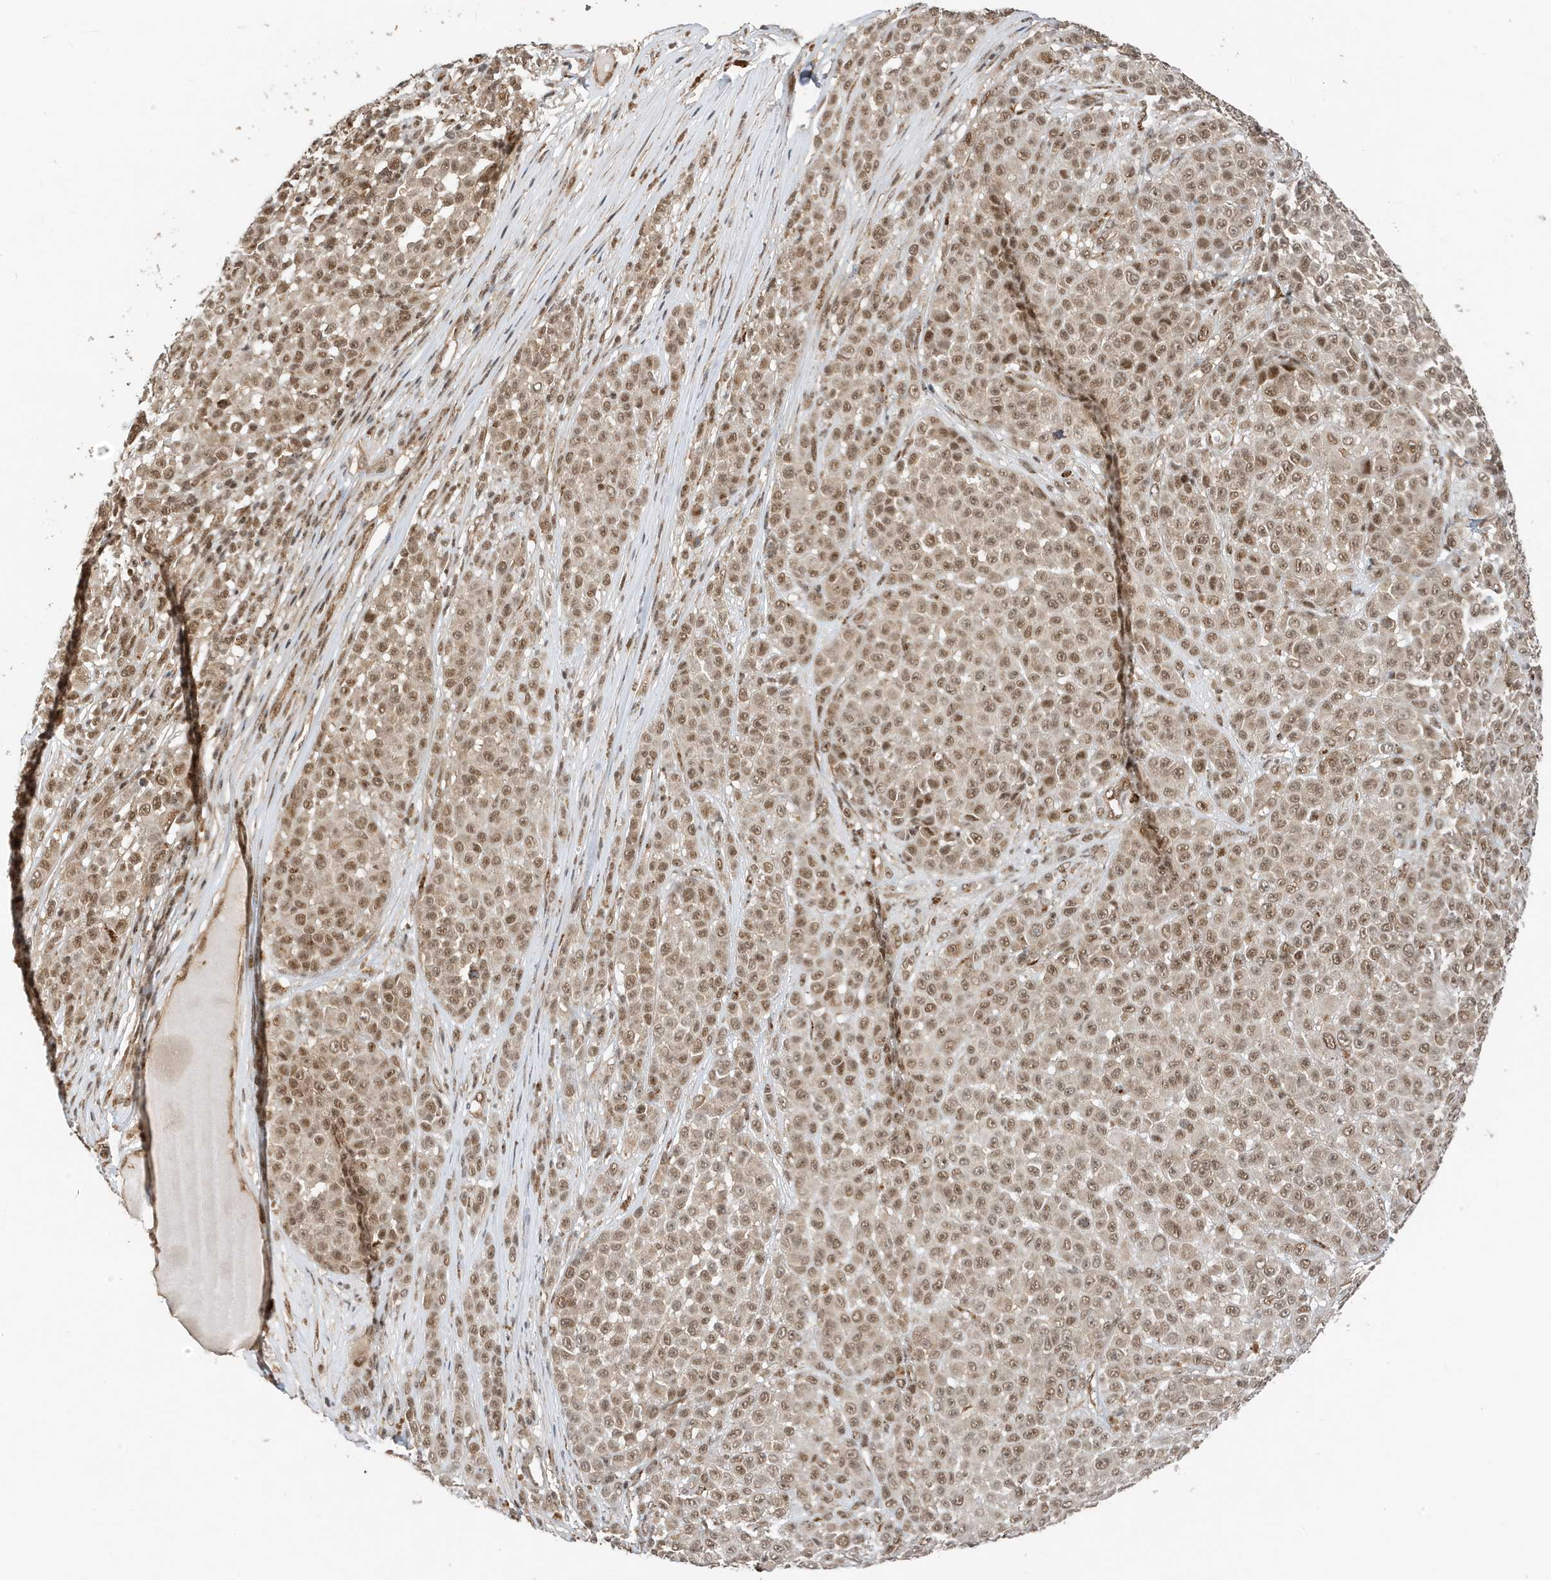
{"staining": {"intensity": "moderate", "quantity": "25%-75%", "location": "nuclear"}, "tissue": "melanoma", "cell_type": "Tumor cells", "image_type": "cancer", "snomed": [{"axis": "morphology", "description": "Malignant melanoma, NOS"}, {"axis": "topography", "description": "Skin"}], "caption": "The immunohistochemical stain highlights moderate nuclear staining in tumor cells of malignant melanoma tissue. (IHC, brightfield microscopy, high magnification).", "gene": "MAST3", "patient": {"sex": "female", "age": 94}}